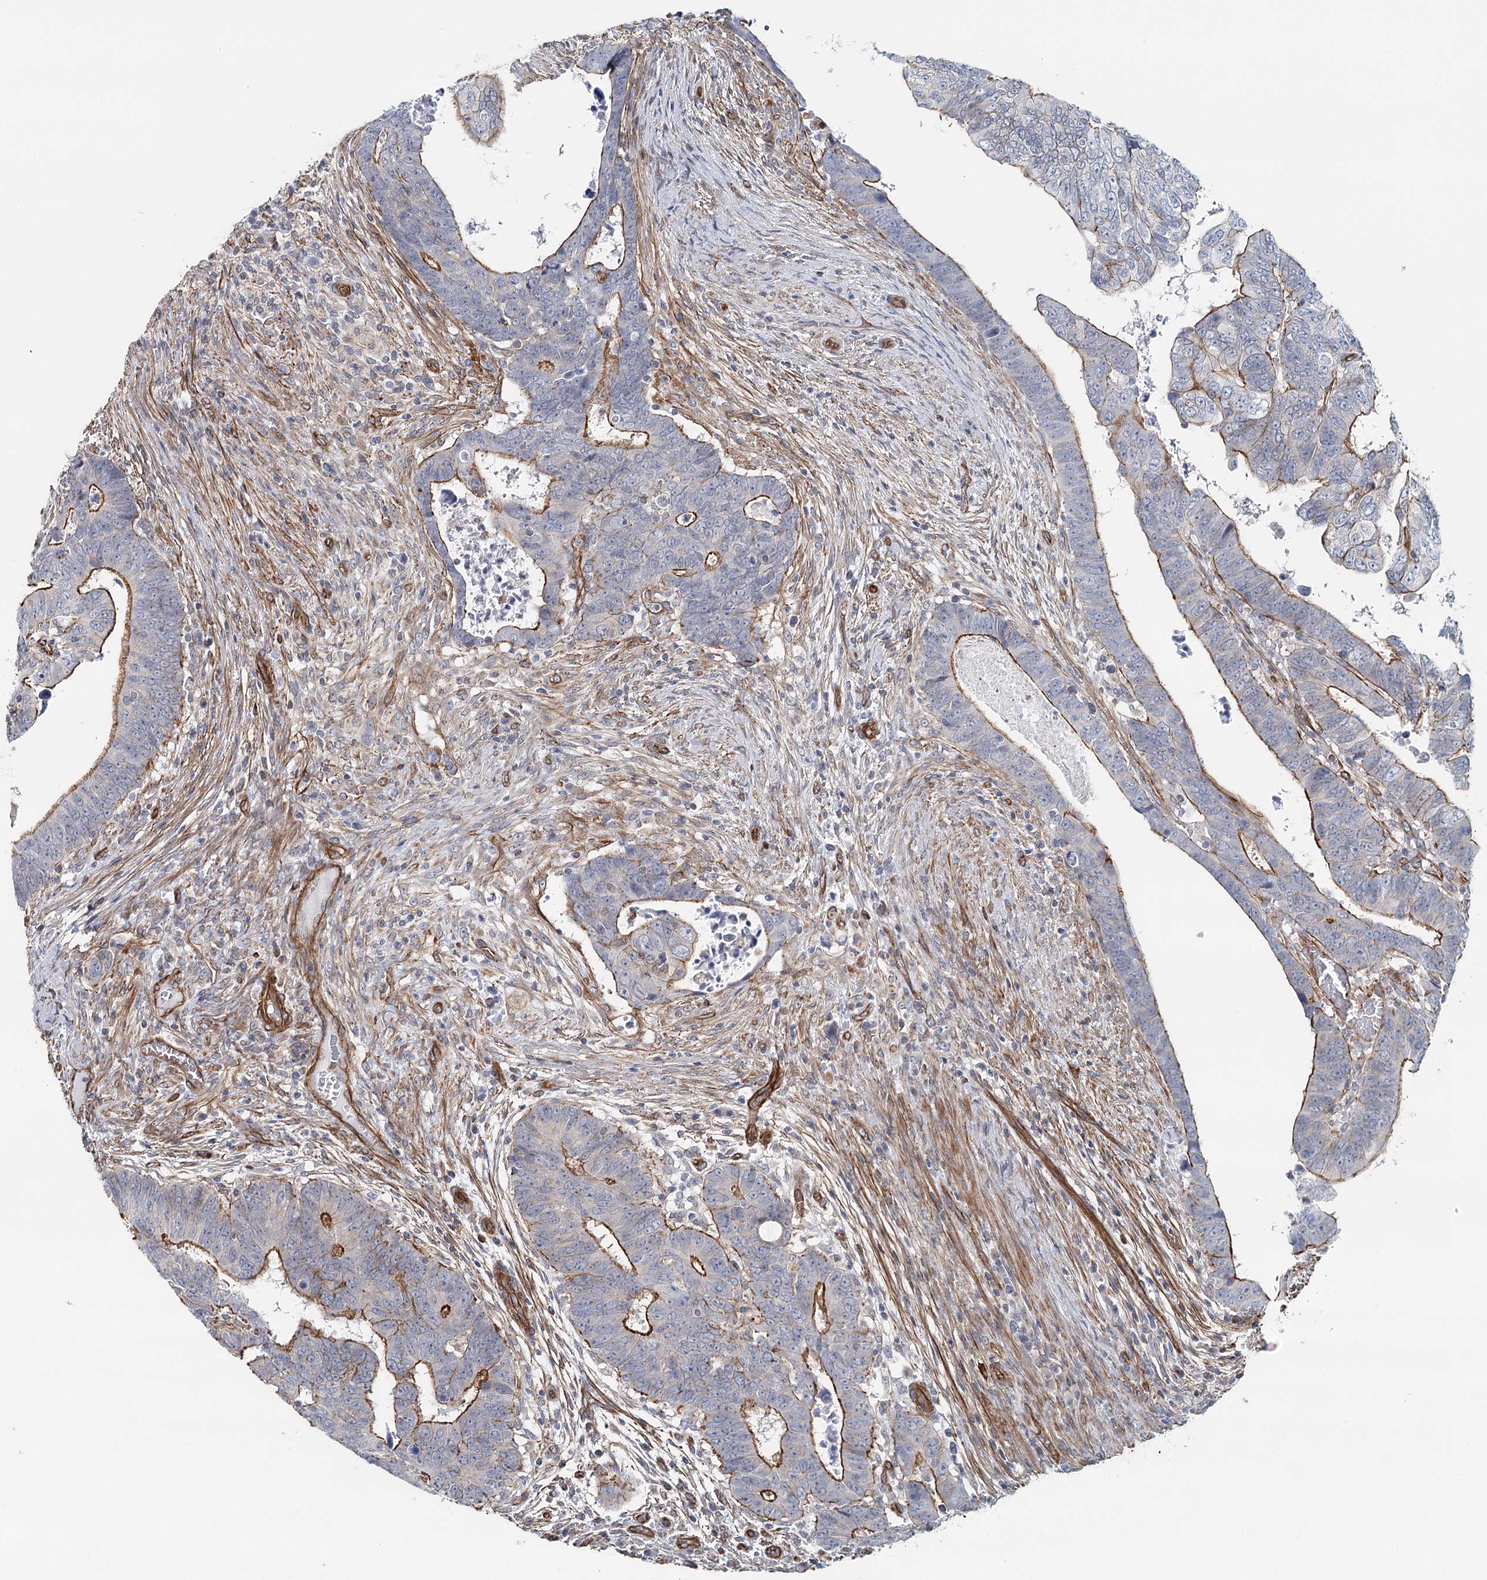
{"staining": {"intensity": "strong", "quantity": ">75%", "location": "cytoplasmic/membranous"}, "tissue": "colorectal cancer", "cell_type": "Tumor cells", "image_type": "cancer", "snomed": [{"axis": "morphology", "description": "Normal tissue, NOS"}, {"axis": "morphology", "description": "Adenocarcinoma, NOS"}, {"axis": "topography", "description": "Rectum"}], "caption": "A brown stain shows strong cytoplasmic/membranous expression of a protein in human colorectal cancer (adenocarcinoma) tumor cells.", "gene": "SYNPO", "patient": {"sex": "female", "age": 65}}